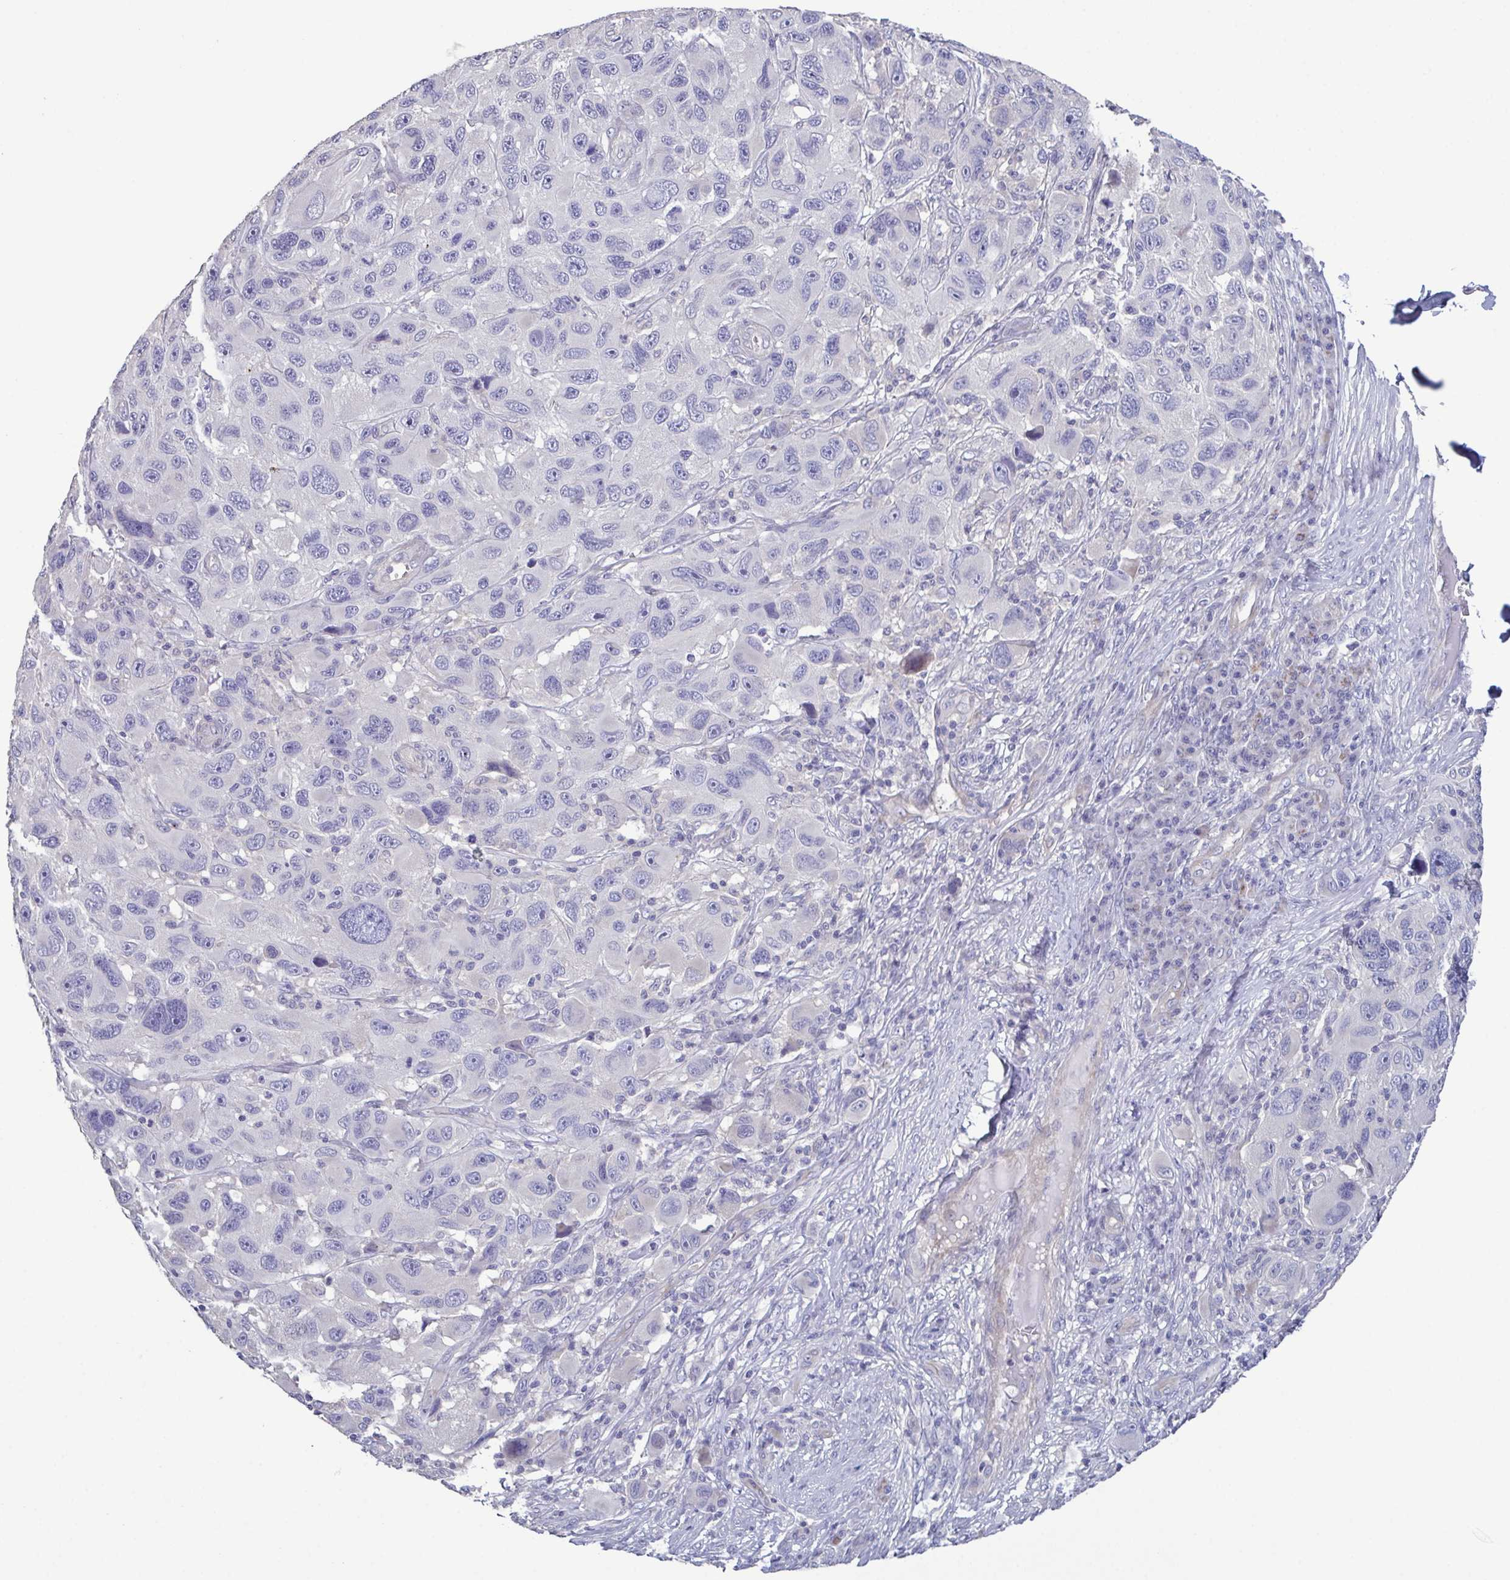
{"staining": {"intensity": "negative", "quantity": "none", "location": "none"}, "tissue": "melanoma", "cell_type": "Tumor cells", "image_type": "cancer", "snomed": [{"axis": "morphology", "description": "Malignant melanoma, NOS"}, {"axis": "topography", "description": "Skin"}], "caption": "Immunohistochemistry (IHC) micrograph of malignant melanoma stained for a protein (brown), which reveals no staining in tumor cells.", "gene": "GLDC", "patient": {"sex": "male", "age": 53}}